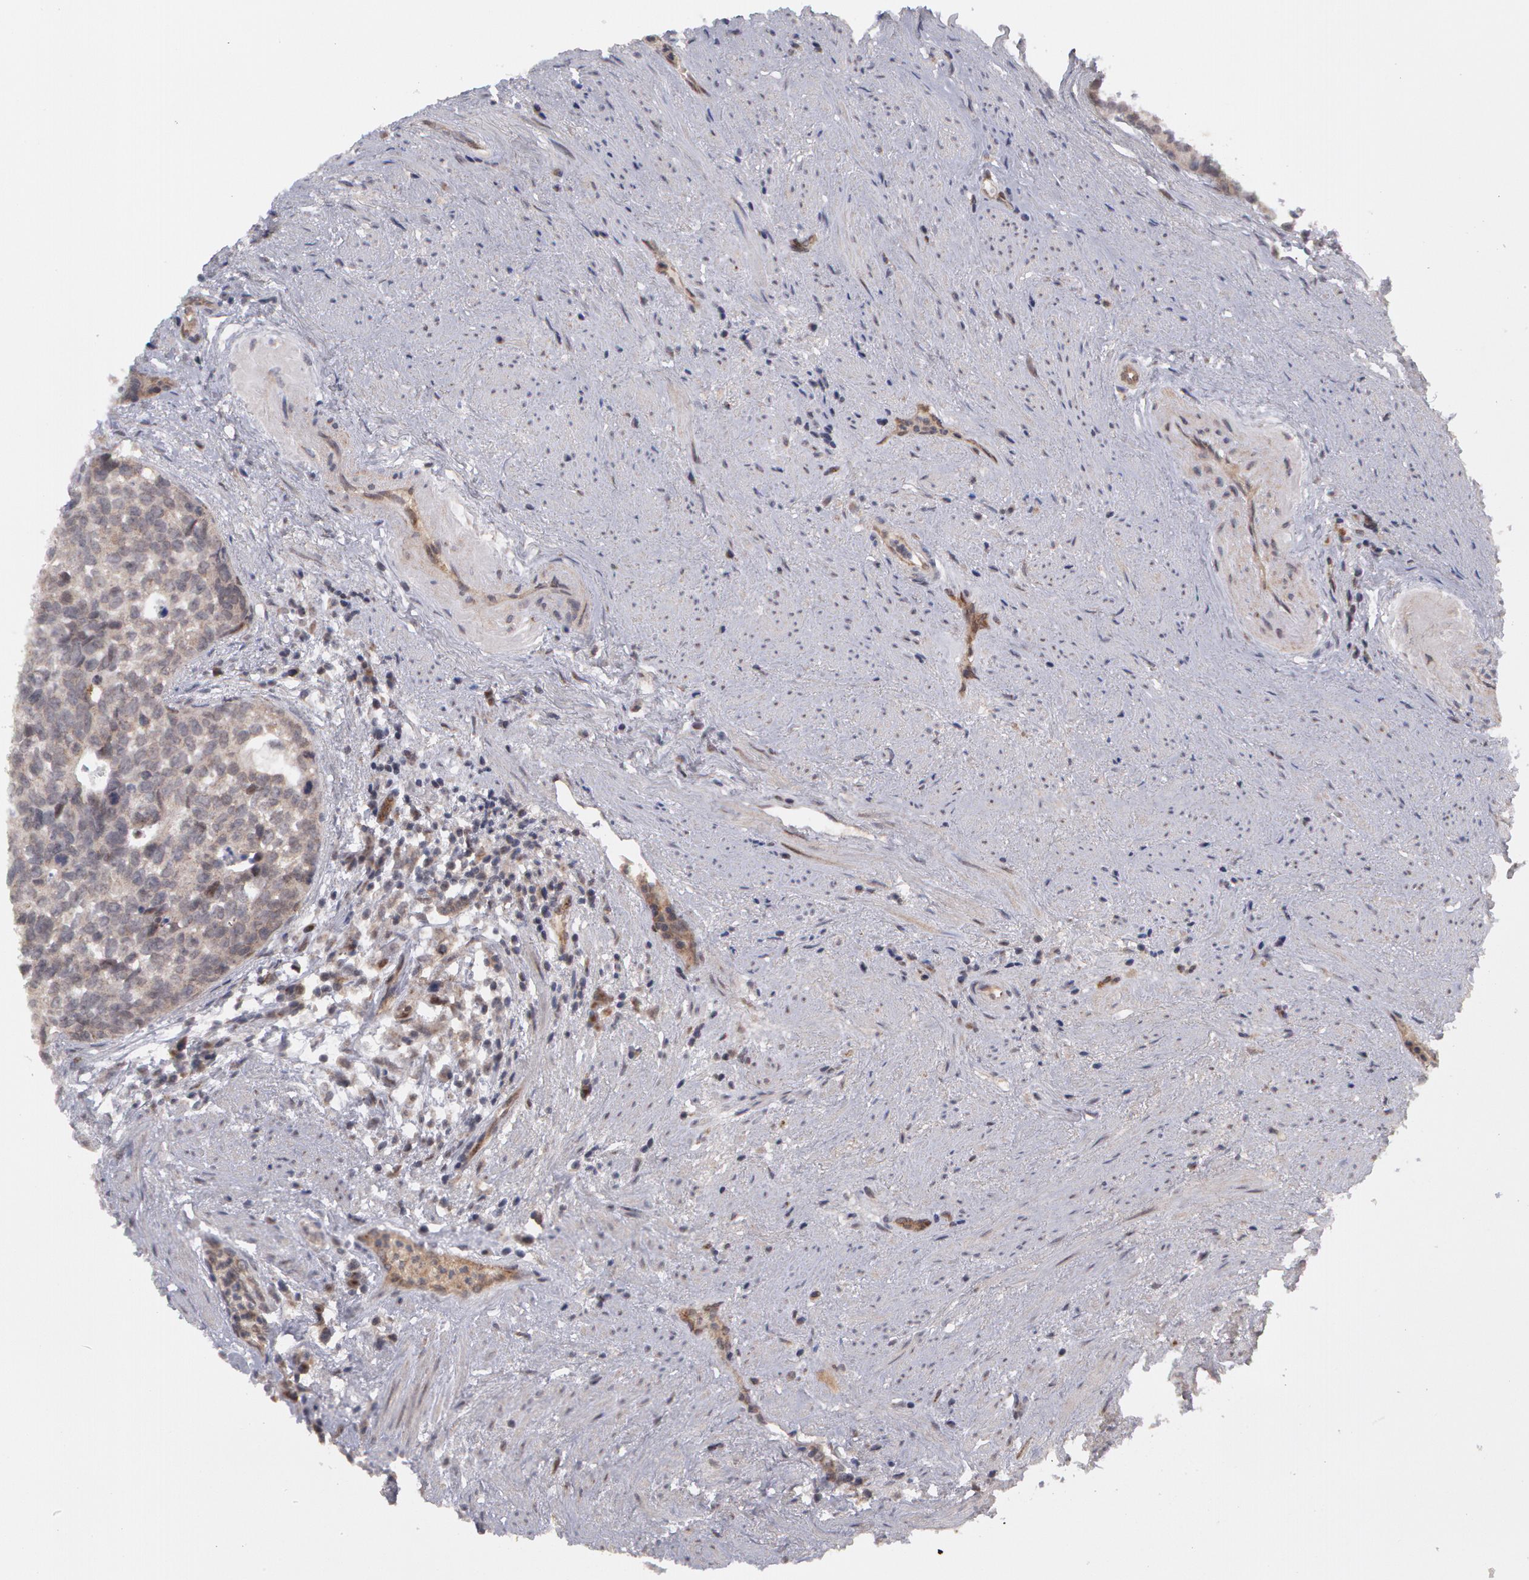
{"staining": {"intensity": "negative", "quantity": "none", "location": "none"}, "tissue": "urothelial cancer", "cell_type": "Tumor cells", "image_type": "cancer", "snomed": [{"axis": "morphology", "description": "Urothelial carcinoma, High grade"}, {"axis": "topography", "description": "Urinary bladder"}], "caption": "Immunohistochemistry of human urothelial cancer displays no staining in tumor cells. (DAB (3,3'-diaminobenzidine) immunohistochemistry (IHC) with hematoxylin counter stain).", "gene": "STX5", "patient": {"sex": "male", "age": 81}}